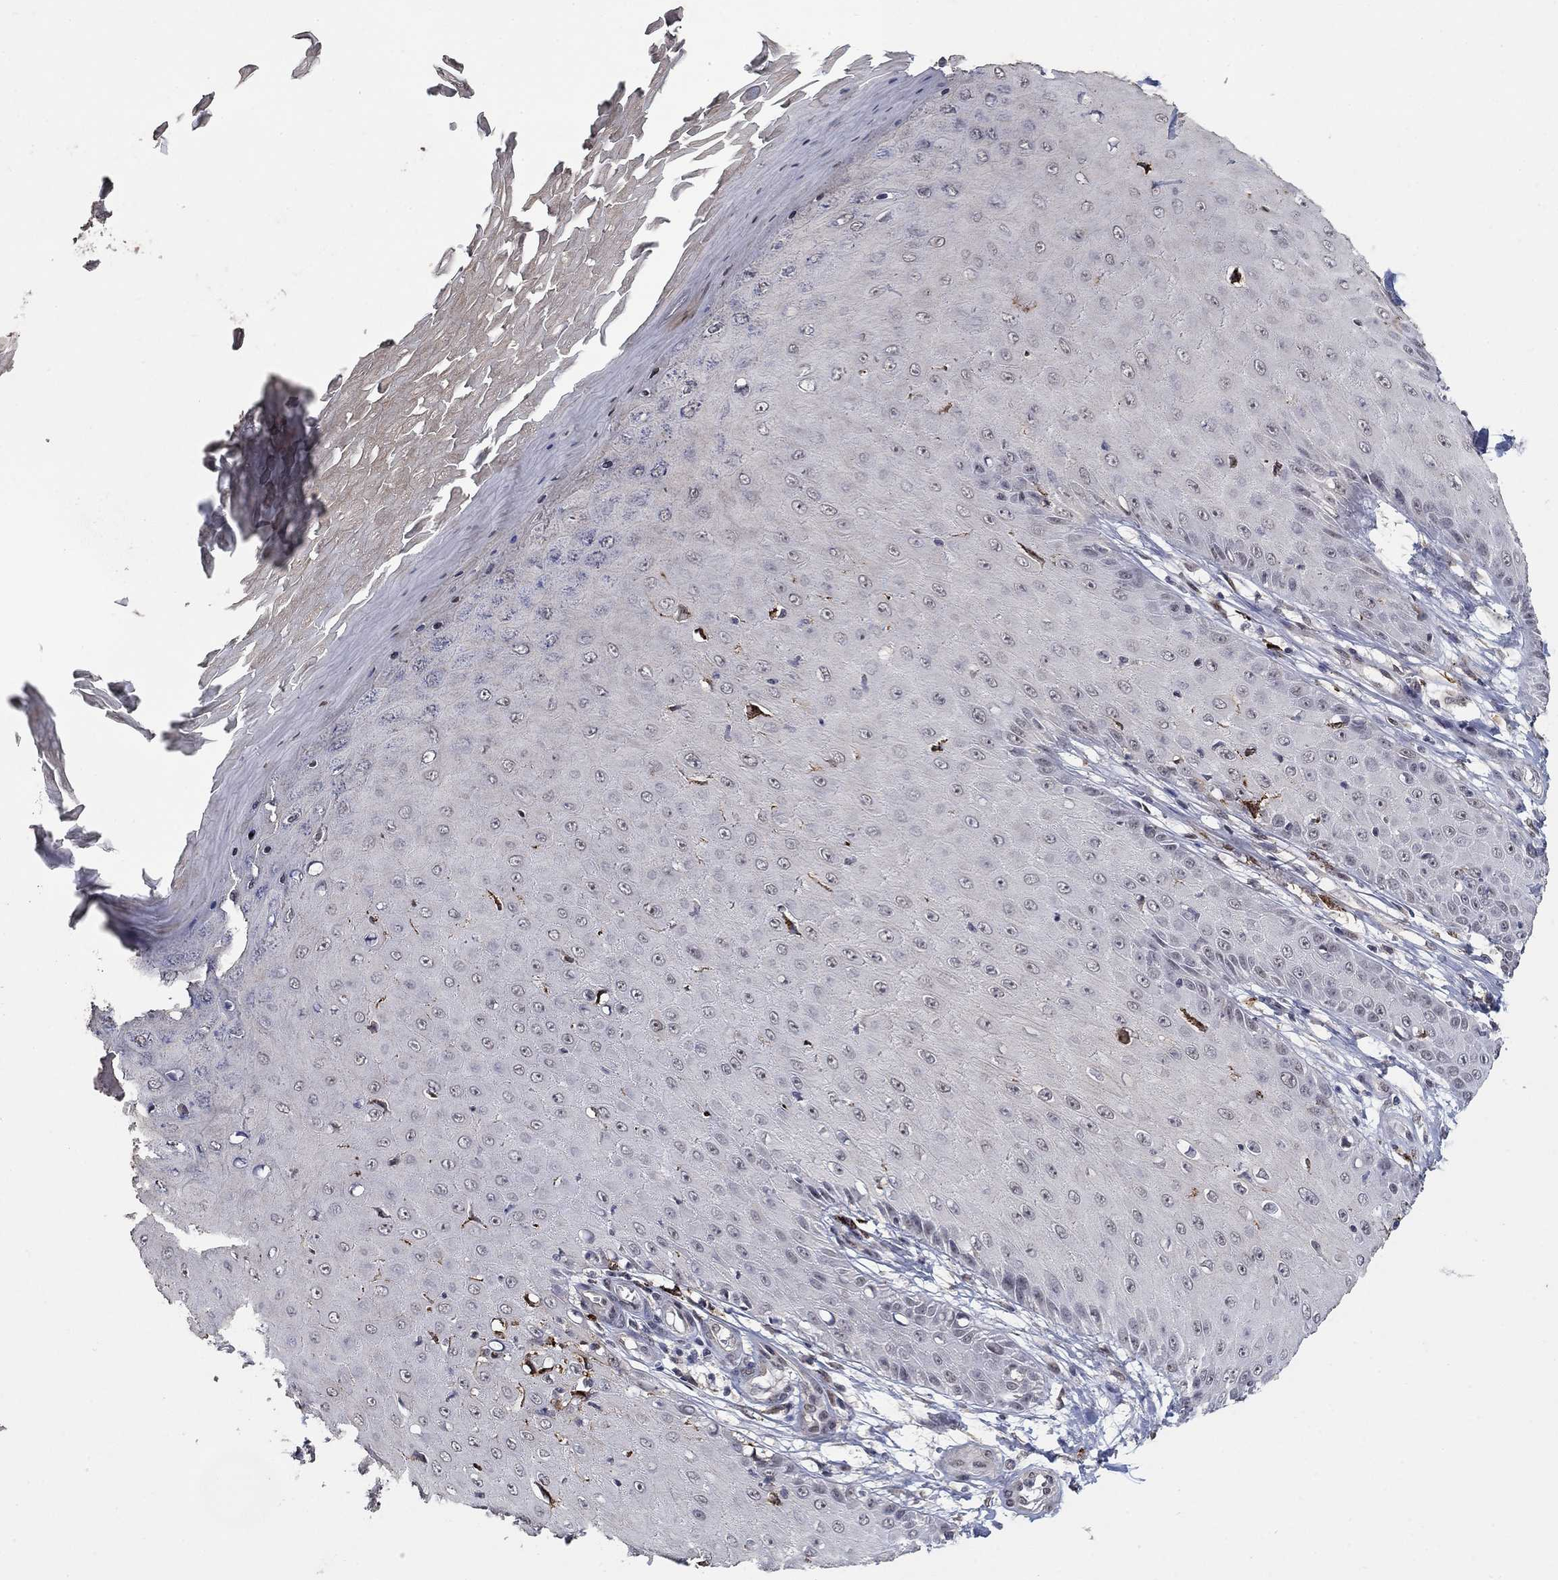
{"staining": {"intensity": "negative", "quantity": "none", "location": "none"}, "tissue": "skin cancer", "cell_type": "Tumor cells", "image_type": "cancer", "snomed": [{"axis": "morphology", "description": "Inflammation, NOS"}, {"axis": "morphology", "description": "Squamous cell carcinoma, NOS"}, {"axis": "topography", "description": "Skin"}], "caption": "The photomicrograph displays no staining of tumor cells in skin squamous cell carcinoma. (DAB (3,3'-diaminobenzidine) immunohistochemistry (IHC) with hematoxylin counter stain).", "gene": "GRIA3", "patient": {"sex": "male", "age": 70}}